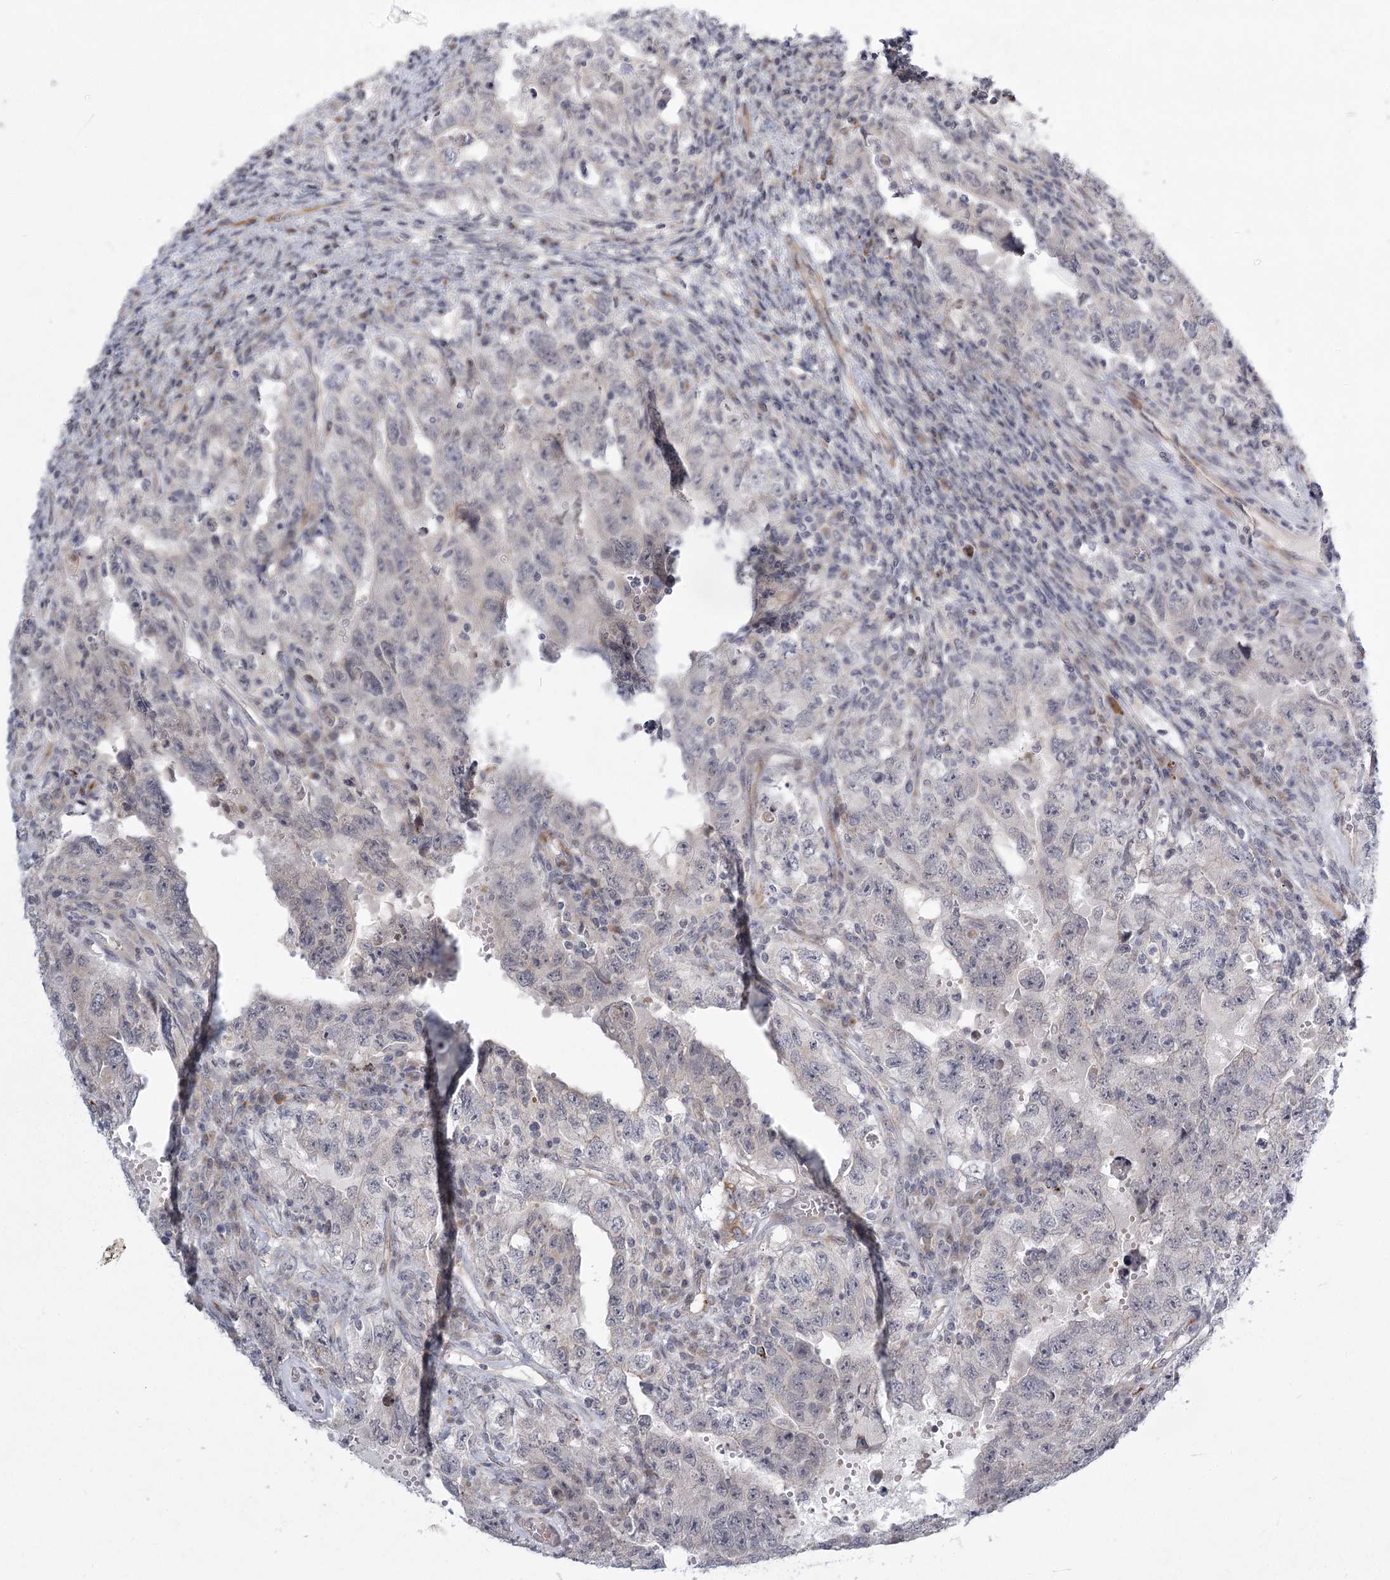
{"staining": {"intensity": "negative", "quantity": "none", "location": "none"}, "tissue": "testis cancer", "cell_type": "Tumor cells", "image_type": "cancer", "snomed": [{"axis": "morphology", "description": "Carcinoma, Embryonal, NOS"}, {"axis": "topography", "description": "Testis"}], "caption": "Immunohistochemistry photomicrograph of neoplastic tissue: human testis cancer (embryonal carcinoma) stained with DAB (3,3'-diaminobenzidine) exhibits no significant protein expression in tumor cells.", "gene": "MEPE", "patient": {"sex": "male", "age": 26}}